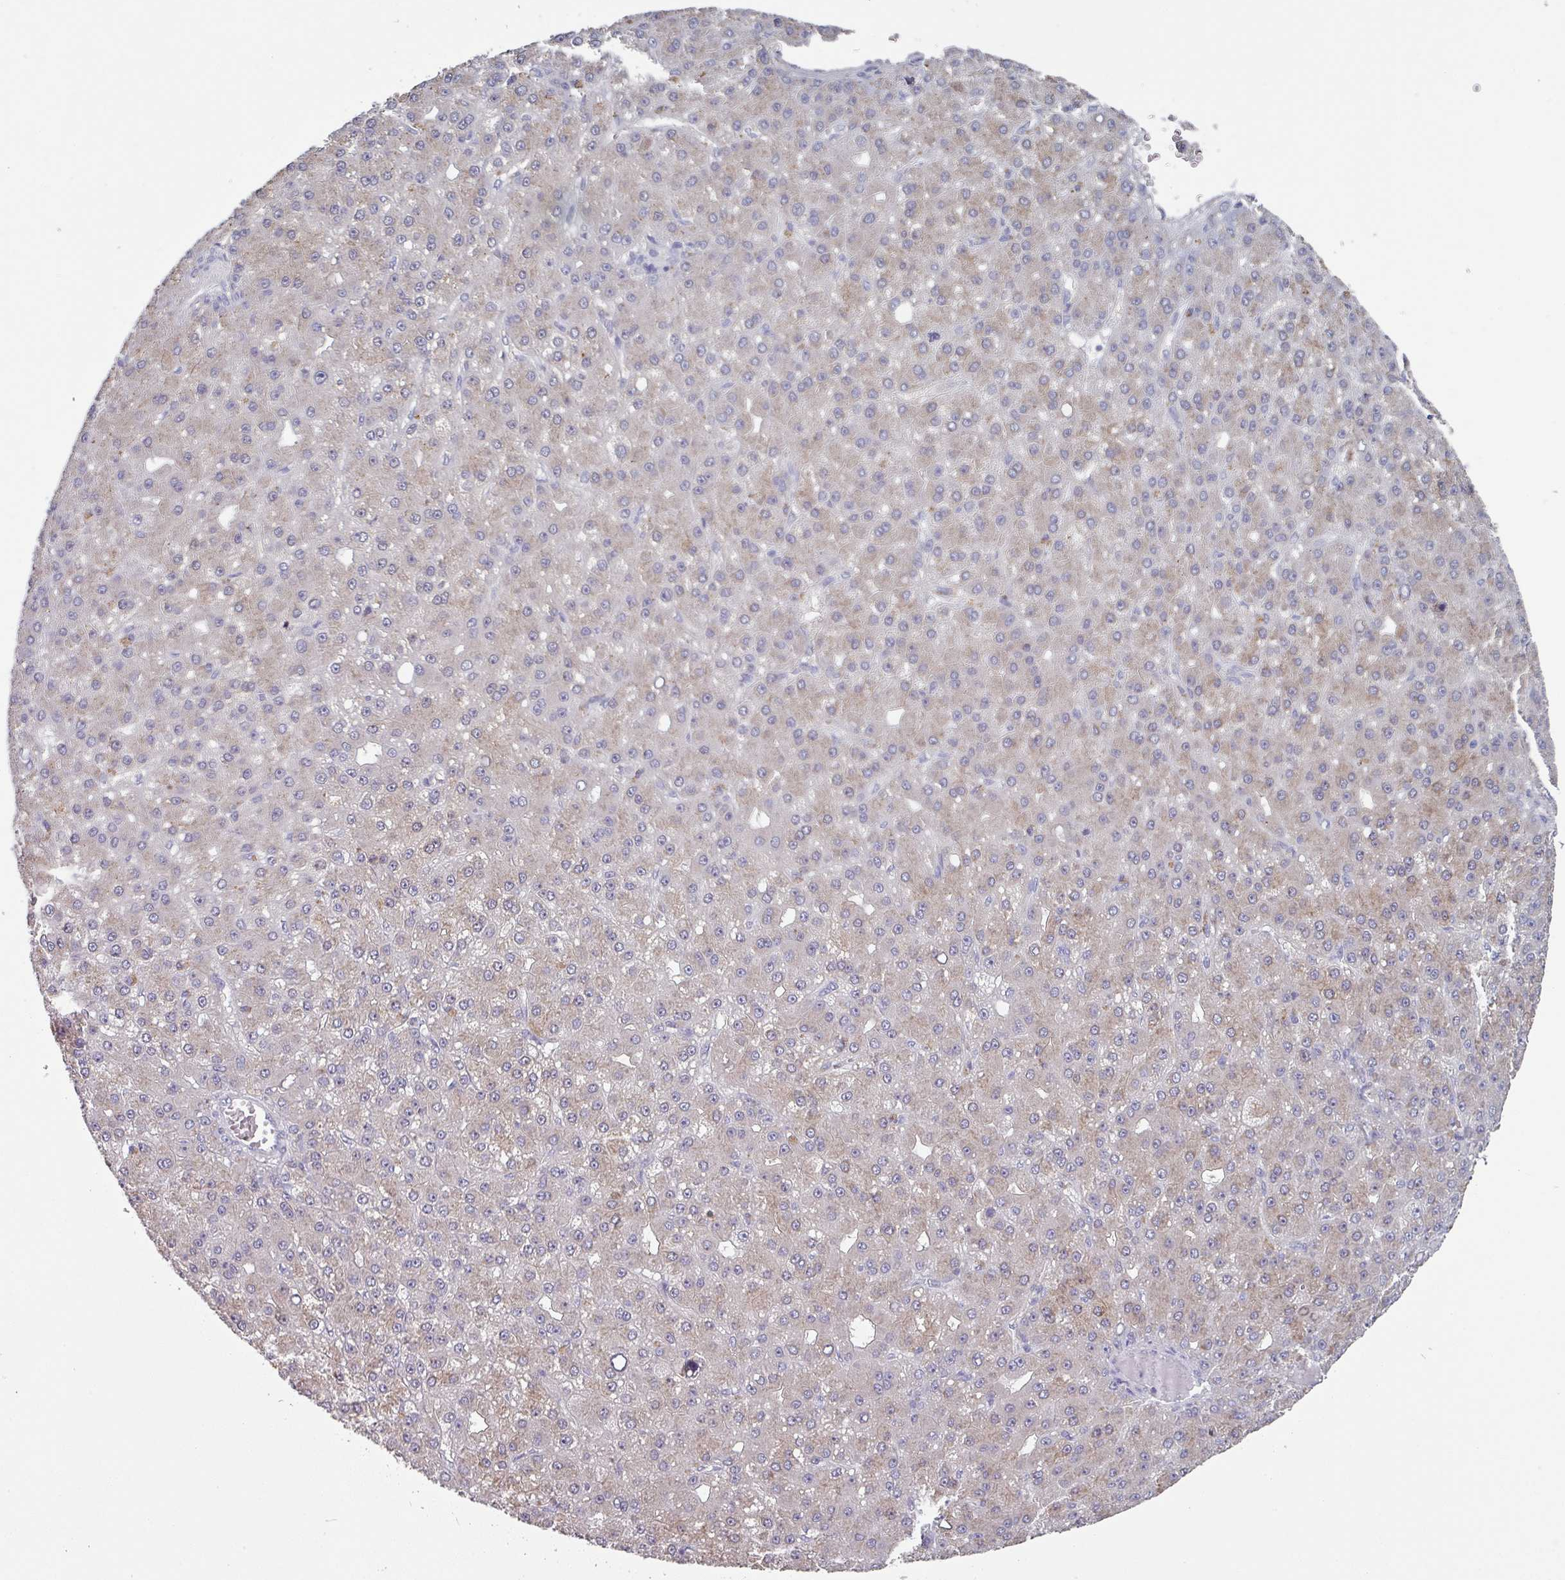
{"staining": {"intensity": "weak", "quantity": "25%-75%", "location": "cytoplasmic/membranous"}, "tissue": "liver cancer", "cell_type": "Tumor cells", "image_type": "cancer", "snomed": [{"axis": "morphology", "description": "Carcinoma, Hepatocellular, NOS"}, {"axis": "topography", "description": "Liver"}], "caption": "Hepatocellular carcinoma (liver) was stained to show a protein in brown. There is low levels of weak cytoplasmic/membranous positivity in about 25%-75% of tumor cells.", "gene": "PRAMEF8", "patient": {"sex": "male", "age": 67}}